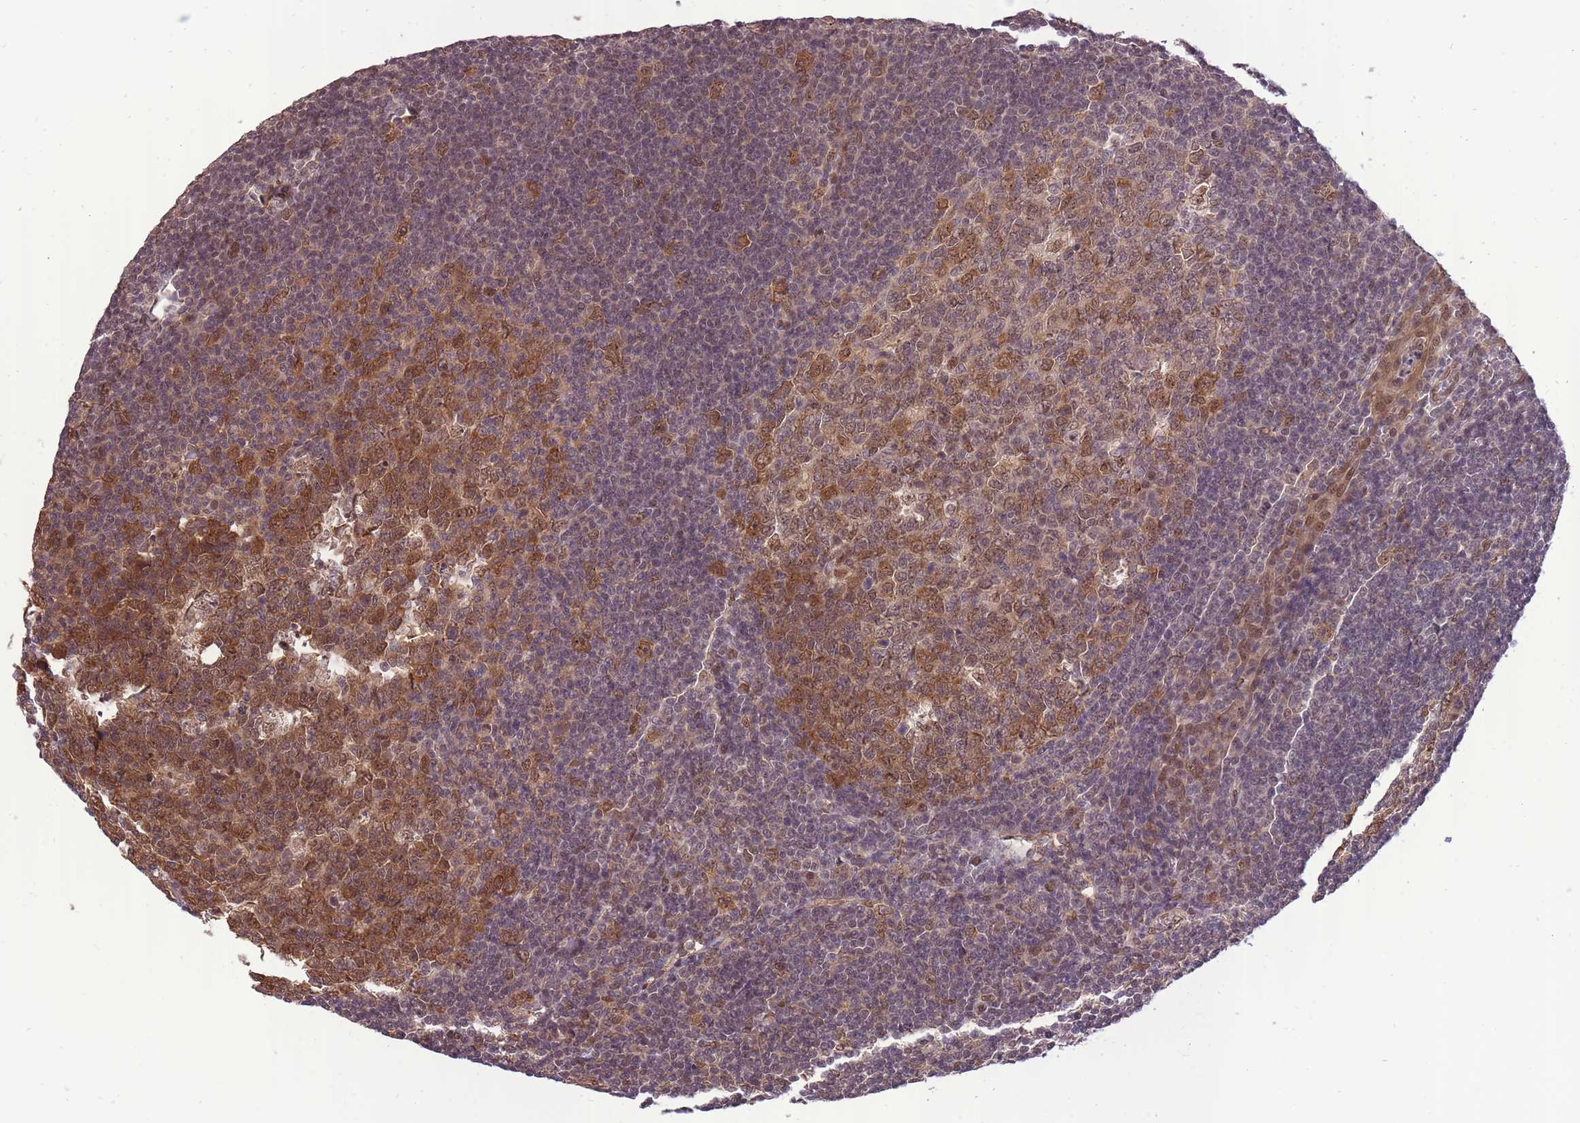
{"staining": {"intensity": "moderate", "quantity": ">75%", "location": "cytoplasmic/membranous,nuclear"}, "tissue": "tonsil", "cell_type": "Germinal center cells", "image_type": "normal", "snomed": [{"axis": "morphology", "description": "Normal tissue, NOS"}, {"axis": "topography", "description": "Tonsil"}], "caption": "This is a micrograph of immunohistochemistry (IHC) staining of normal tonsil, which shows moderate expression in the cytoplasmic/membranous,nuclear of germinal center cells.", "gene": "CDIP1", "patient": {"sex": "male", "age": 27}}